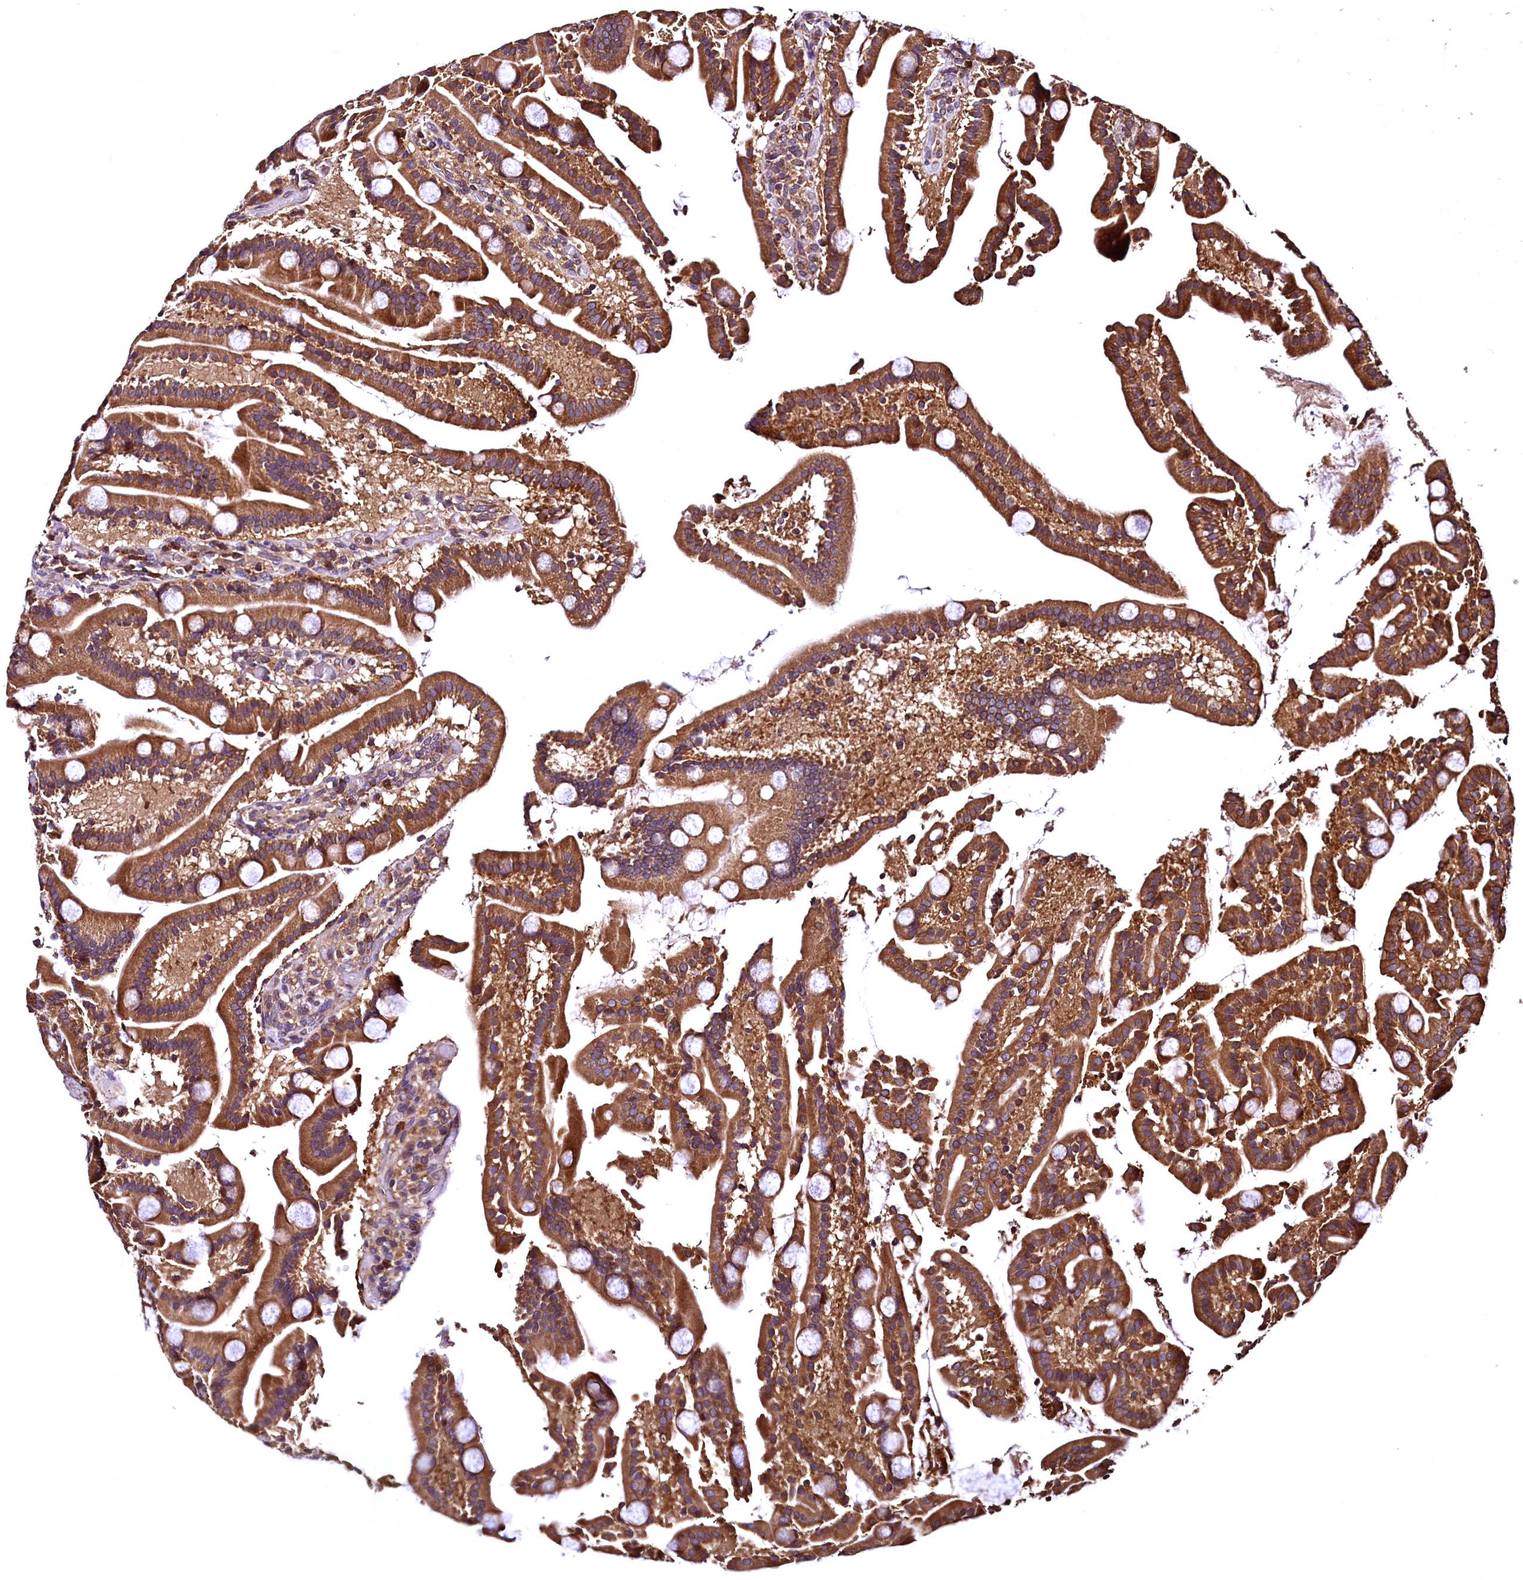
{"staining": {"intensity": "strong", "quantity": ">75%", "location": "cytoplasmic/membranous"}, "tissue": "duodenum", "cell_type": "Glandular cells", "image_type": "normal", "snomed": [{"axis": "morphology", "description": "Normal tissue, NOS"}, {"axis": "topography", "description": "Duodenum"}], "caption": "IHC photomicrograph of unremarkable duodenum stained for a protein (brown), which exhibits high levels of strong cytoplasmic/membranous staining in about >75% of glandular cells.", "gene": "LRSAM1", "patient": {"sex": "male", "age": 55}}